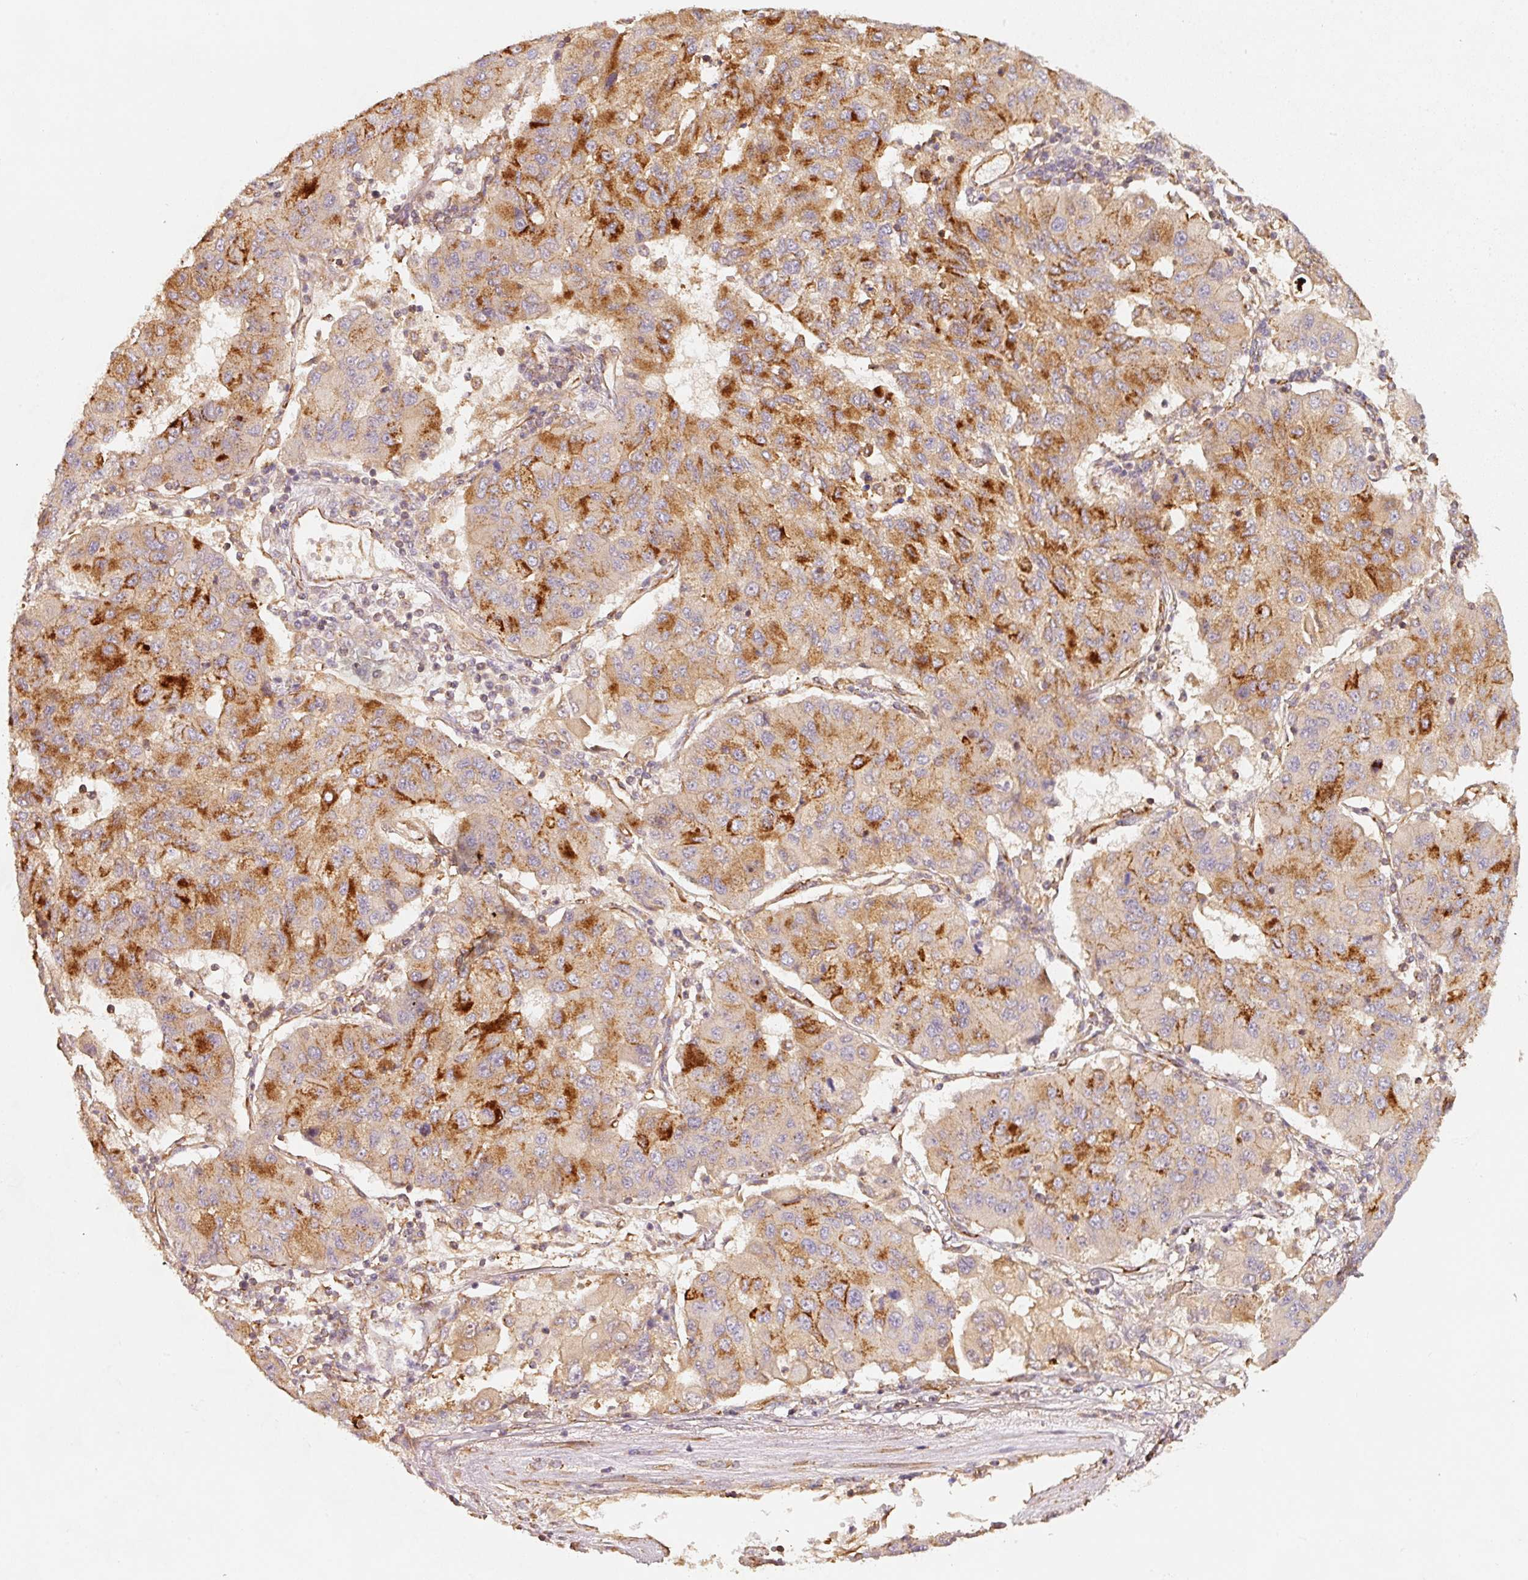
{"staining": {"intensity": "strong", "quantity": "25%-75%", "location": "cytoplasmic/membranous"}, "tissue": "lung cancer", "cell_type": "Tumor cells", "image_type": "cancer", "snomed": [{"axis": "morphology", "description": "Squamous cell carcinoma, NOS"}, {"axis": "topography", "description": "Lung"}], "caption": "The immunohistochemical stain labels strong cytoplasmic/membranous staining in tumor cells of lung squamous cell carcinoma tissue. (DAB (3,3'-diaminobenzidine) IHC, brown staining for protein, blue staining for nuclei).", "gene": "CEP95", "patient": {"sex": "male", "age": 74}}